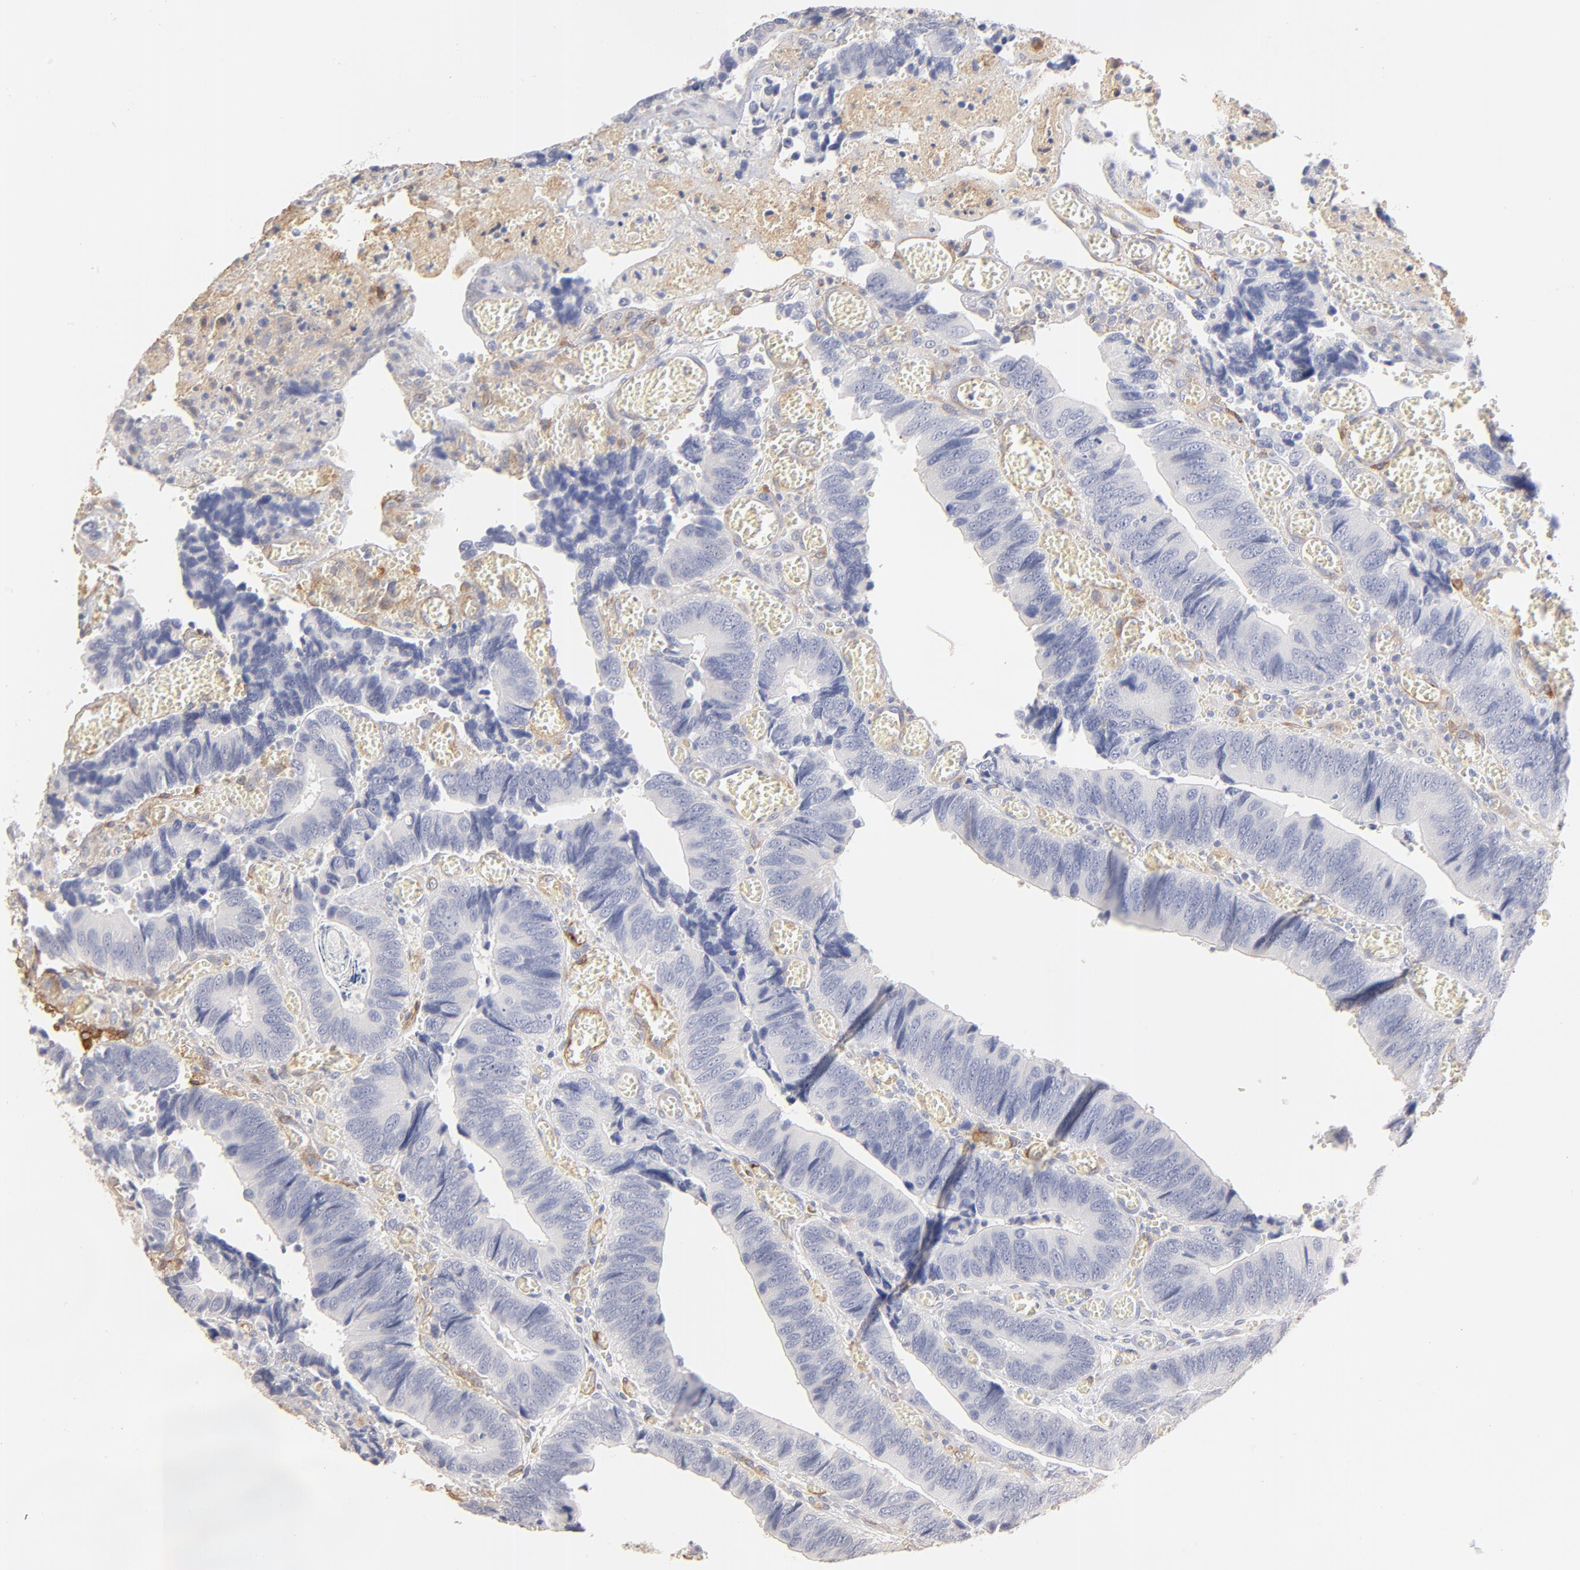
{"staining": {"intensity": "negative", "quantity": "none", "location": "none"}, "tissue": "colorectal cancer", "cell_type": "Tumor cells", "image_type": "cancer", "snomed": [{"axis": "morphology", "description": "Adenocarcinoma, NOS"}, {"axis": "topography", "description": "Colon"}], "caption": "This image is of colorectal cancer stained with IHC to label a protein in brown with the nuclei are counter-stained blue. There is no positivity in tumor cells.", "gene": "ITGA8", "patient": {"sex": "male", "age": 72}}